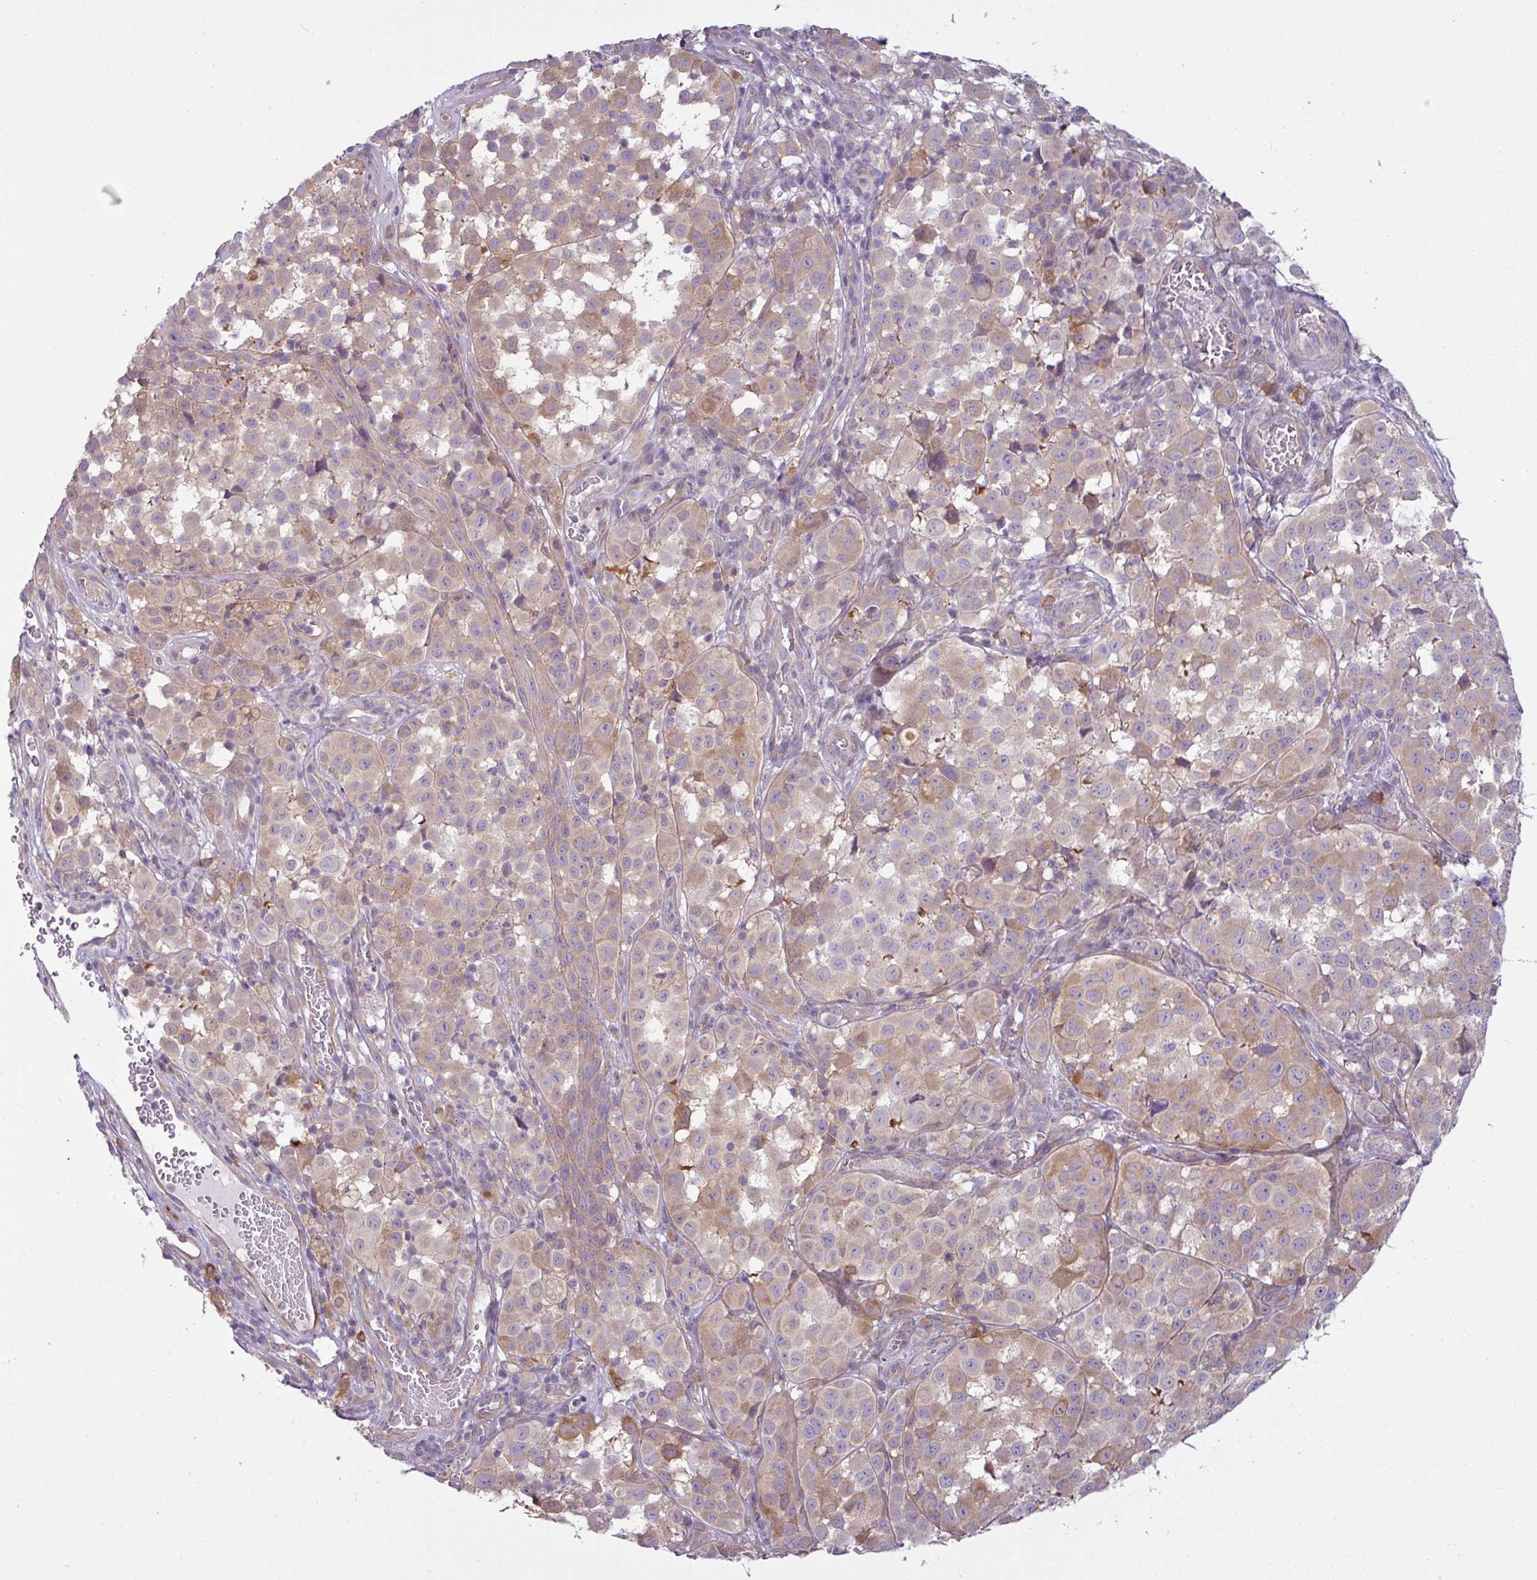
{"staining": {"intensity": "moderate", "quantity": "25%-75%", "location": "cytoplasmic/membranous"}, "tissue": "melanoma", "cell_type": "Tumor cells", "image_type": "cancer", "snomed": [{"axis": "morphology", "description": "Malignant melanoma, NOS"}, {"axis": "topography", "description": "Skin"}], "caption": "Immunohistochemistry micrograph of melanoma stained for a protein (brown), which shows medium levels of moderate cytoplasmic/membranous expression in about 25%-75% of tumor cells.", "gene": "CAMK2B", "patient": {"sex": "male", "age": 64}}